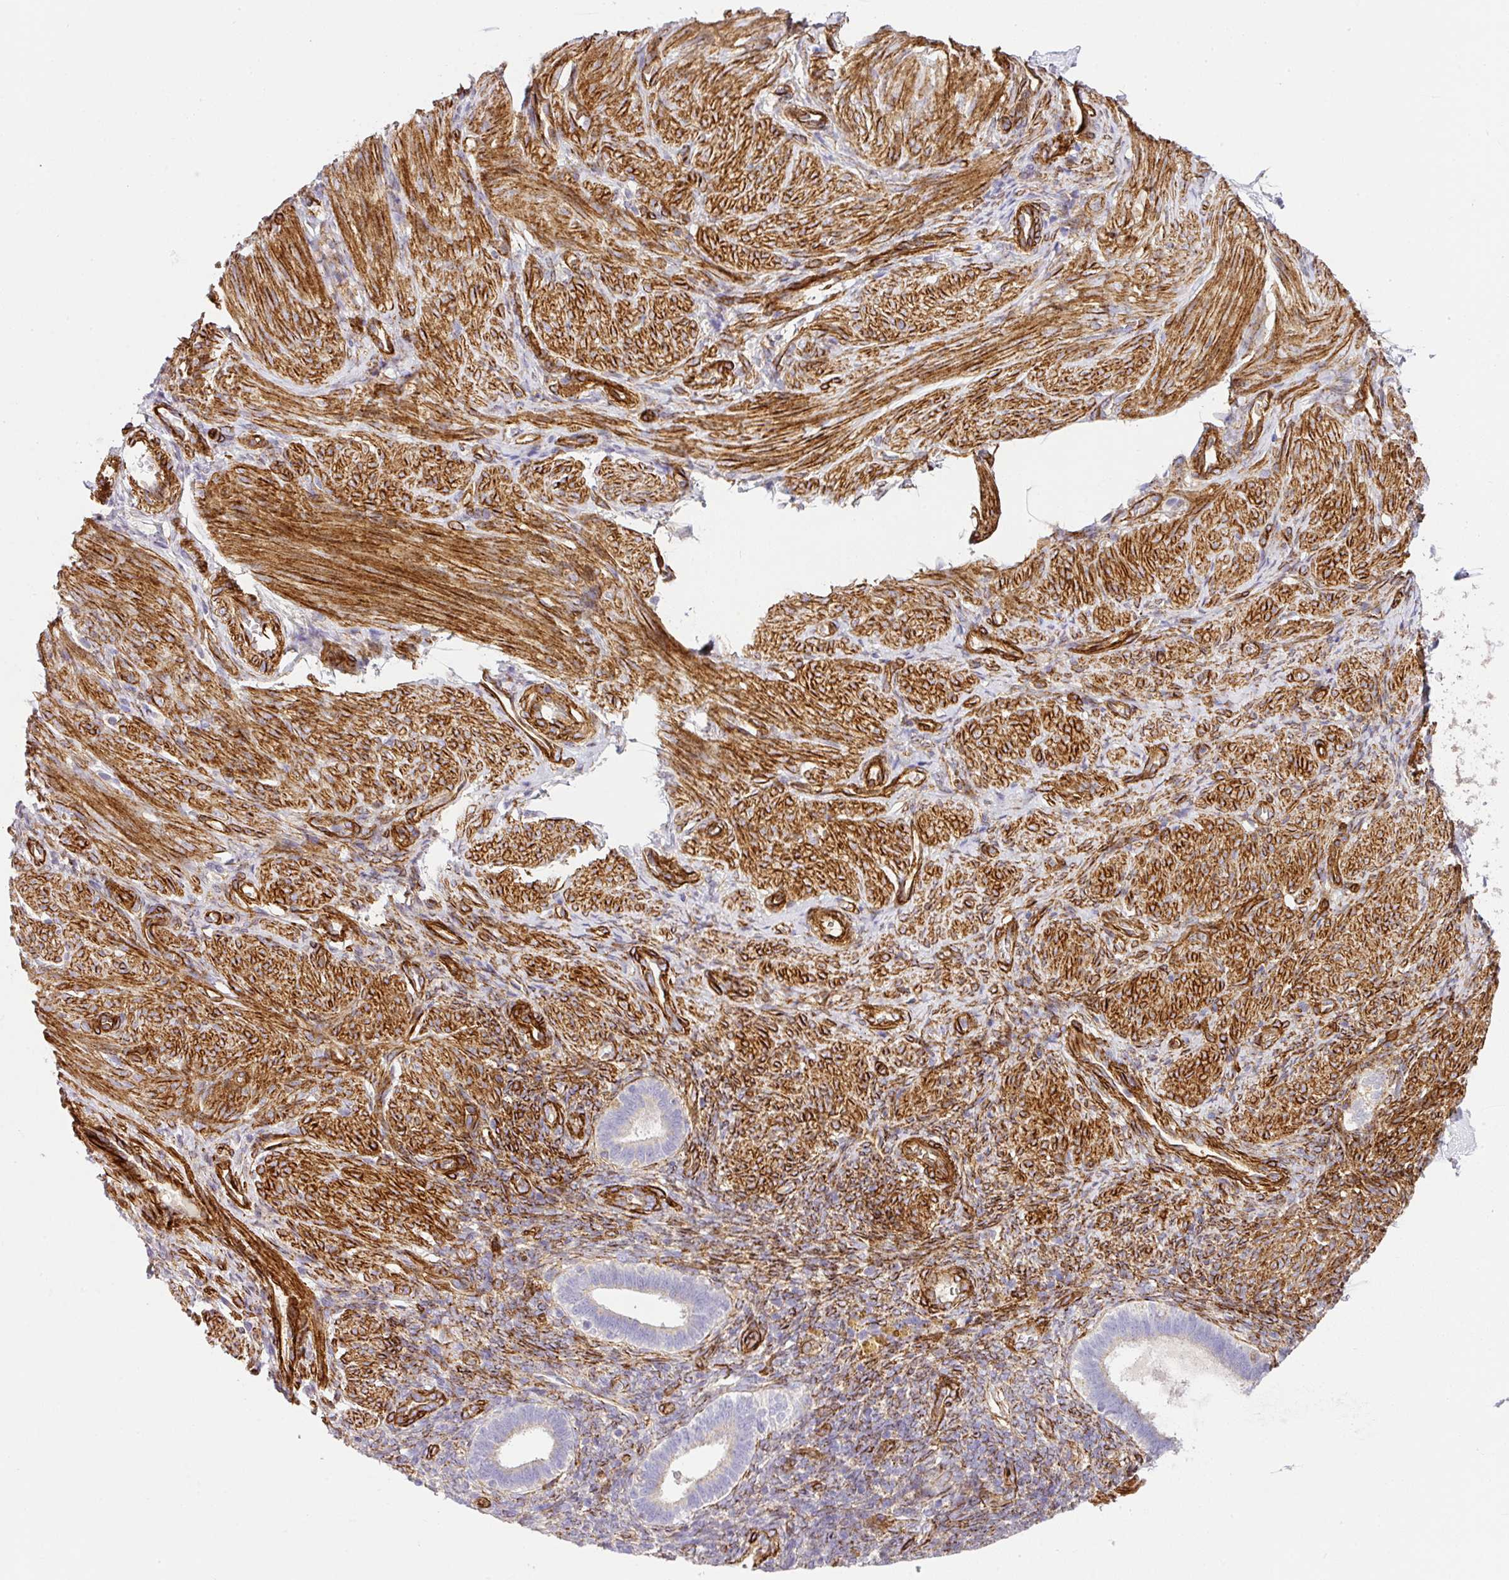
{"staining": {"intensity": "moderate", "quantity": "25%-75%", "location": "cytoplasmic/membranous"}, "tissue": "endometrium", "cell_type": "Cells in endometrial stroma", "image_type": "normal", "snomed": [{"axis": "morphology", "description": "Normal tissue, NOS"}, {"axis": "topography", "description": "Endometrium"}], "caption": "Immunohistochemistry (IHC) photomicrograph of benign endometrium: endometrium stained using immunohistochemistry (IHC) reveals medium levels of moderate protein expression localized specifically in the cytoplasmic/membranous of cells in endometrial stroma, appearing as a cytoplasmic/membranous brown color.", "gene": "SLC25A17", "patient": {"sex": "female", "age": 34}}